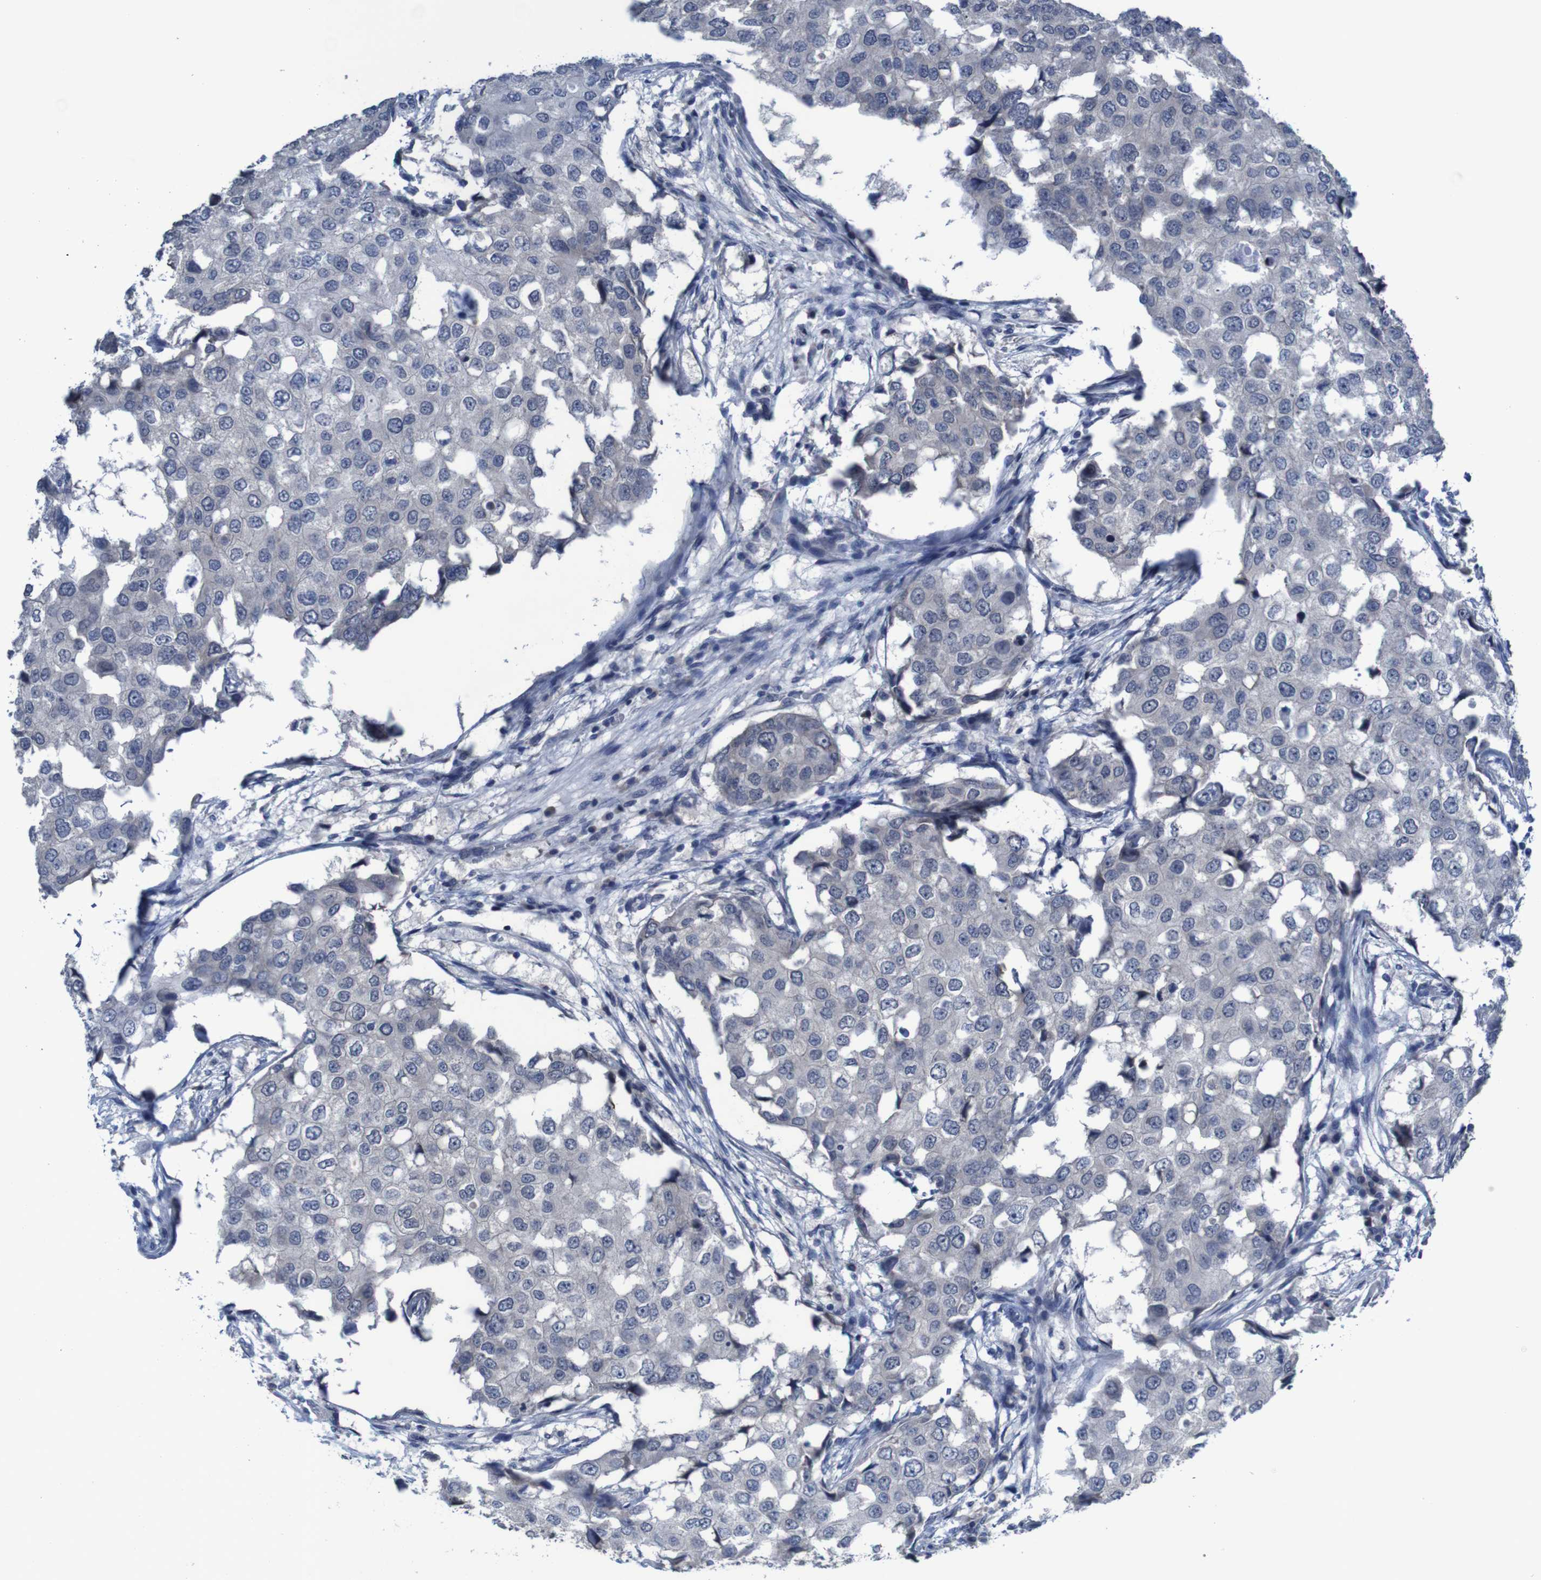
{"staining": {"intensity": "weak", "quantity": "<25%", "location": "cytoplasmic/membranous"}, "tissue": "breast cancer", "cell_type": "Tumor cells", "image_type": "cancer", "snomed": [{"axis": "morphology", "description": "Duct carcinoma"}, {"axis": "topography", "description": "Breast"}], "caption": "DAB (3,3'-diaminobenzidine) immunohistochemical staining of human breast invasive ductal carcinoma shows no significant positivity in tumor cells.", "gene": "CLDN18", "patient": {"sex": "female", "age": 27}}